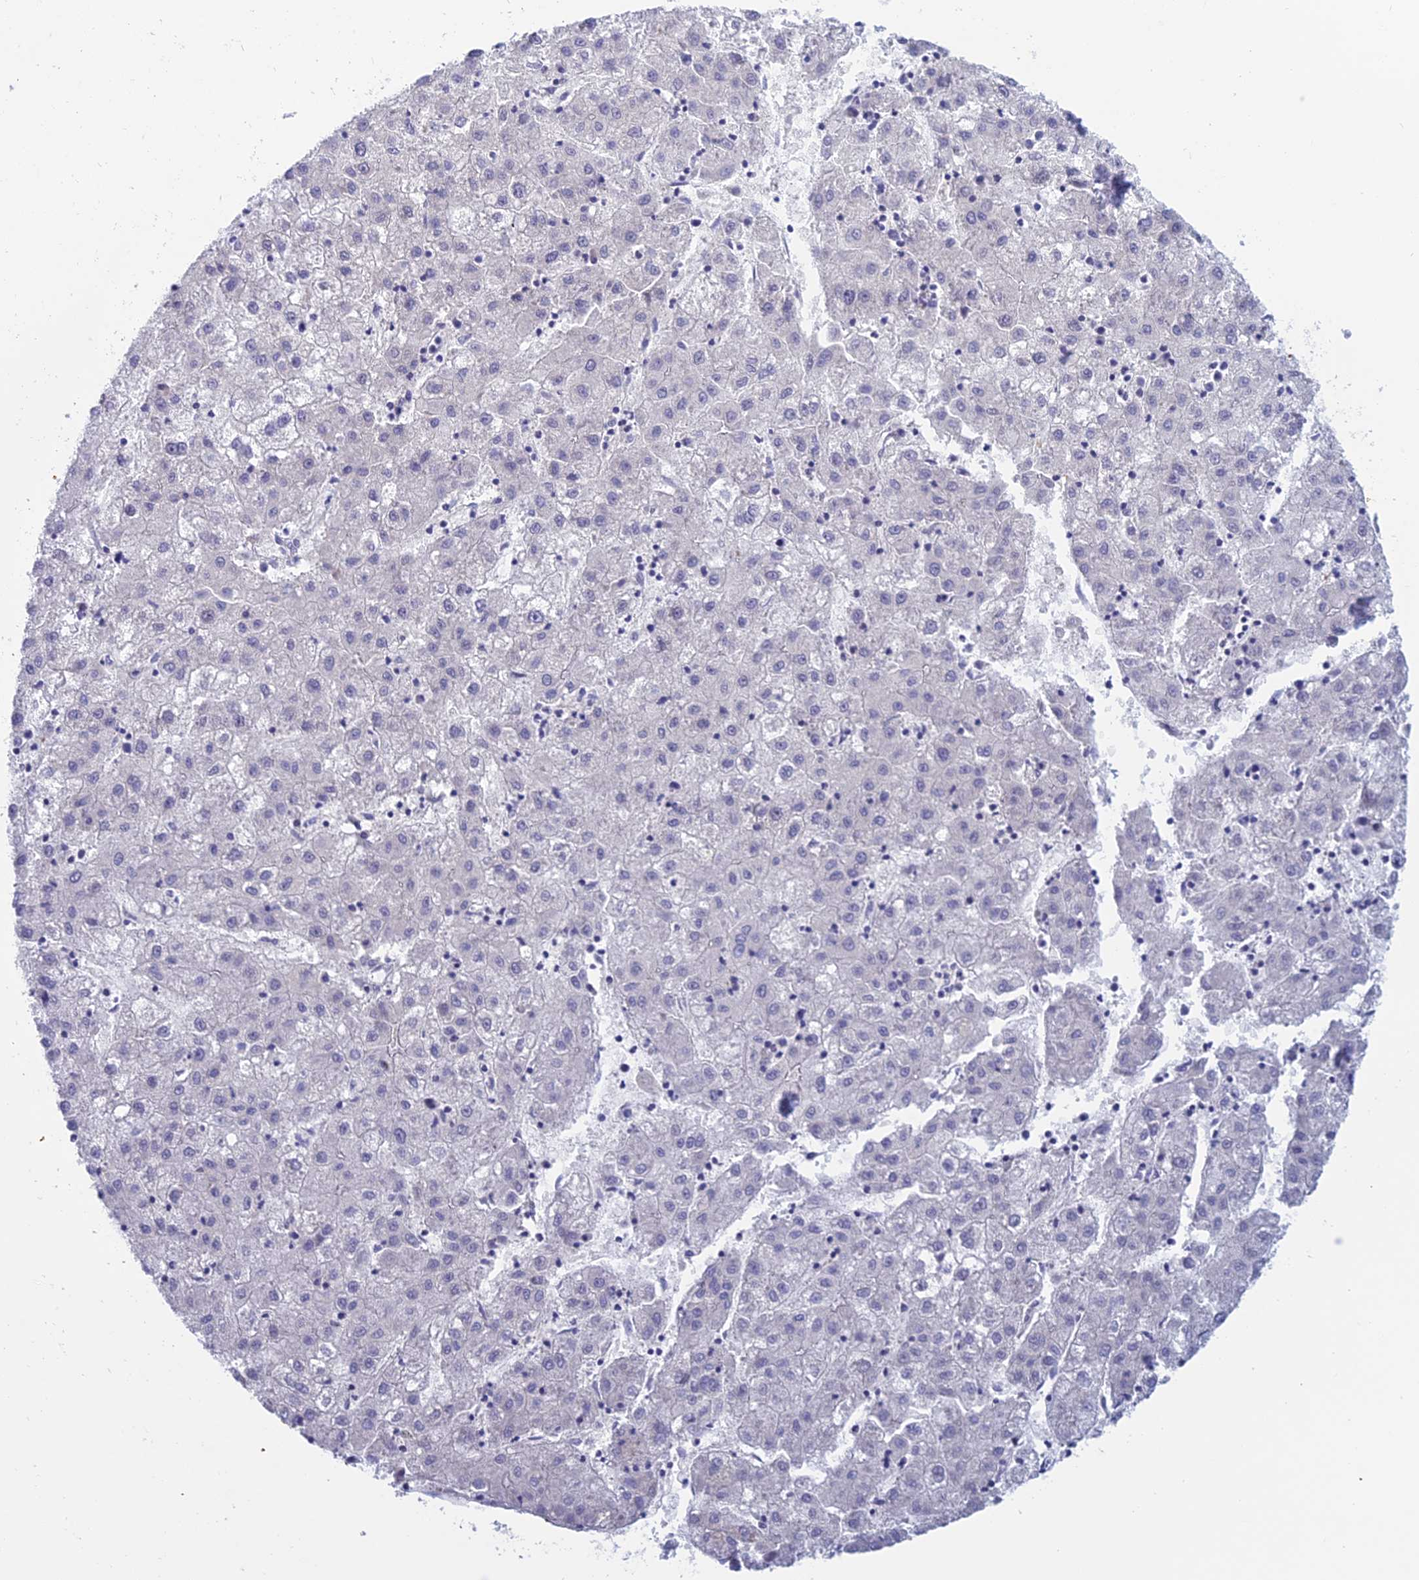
{"staining": {"intensity": "negative", "quantity": "none", "location": "none"}, "tissue": "liver cancer", "cell_type": "Tumor cells", "image_type": "cancer", "snomed": [{"axis": "morphology", "description": "Carcinoma, Hepatocellular, NOS"}, {"axis": "topography", "description": "Liver"}], "caption": "Protein analysis of hepatocellular carcinoma (liver) exhibits no significant staining in tumor cells.", "gene": "XPO7", "patient": {"sex": "male", "age": 72}}